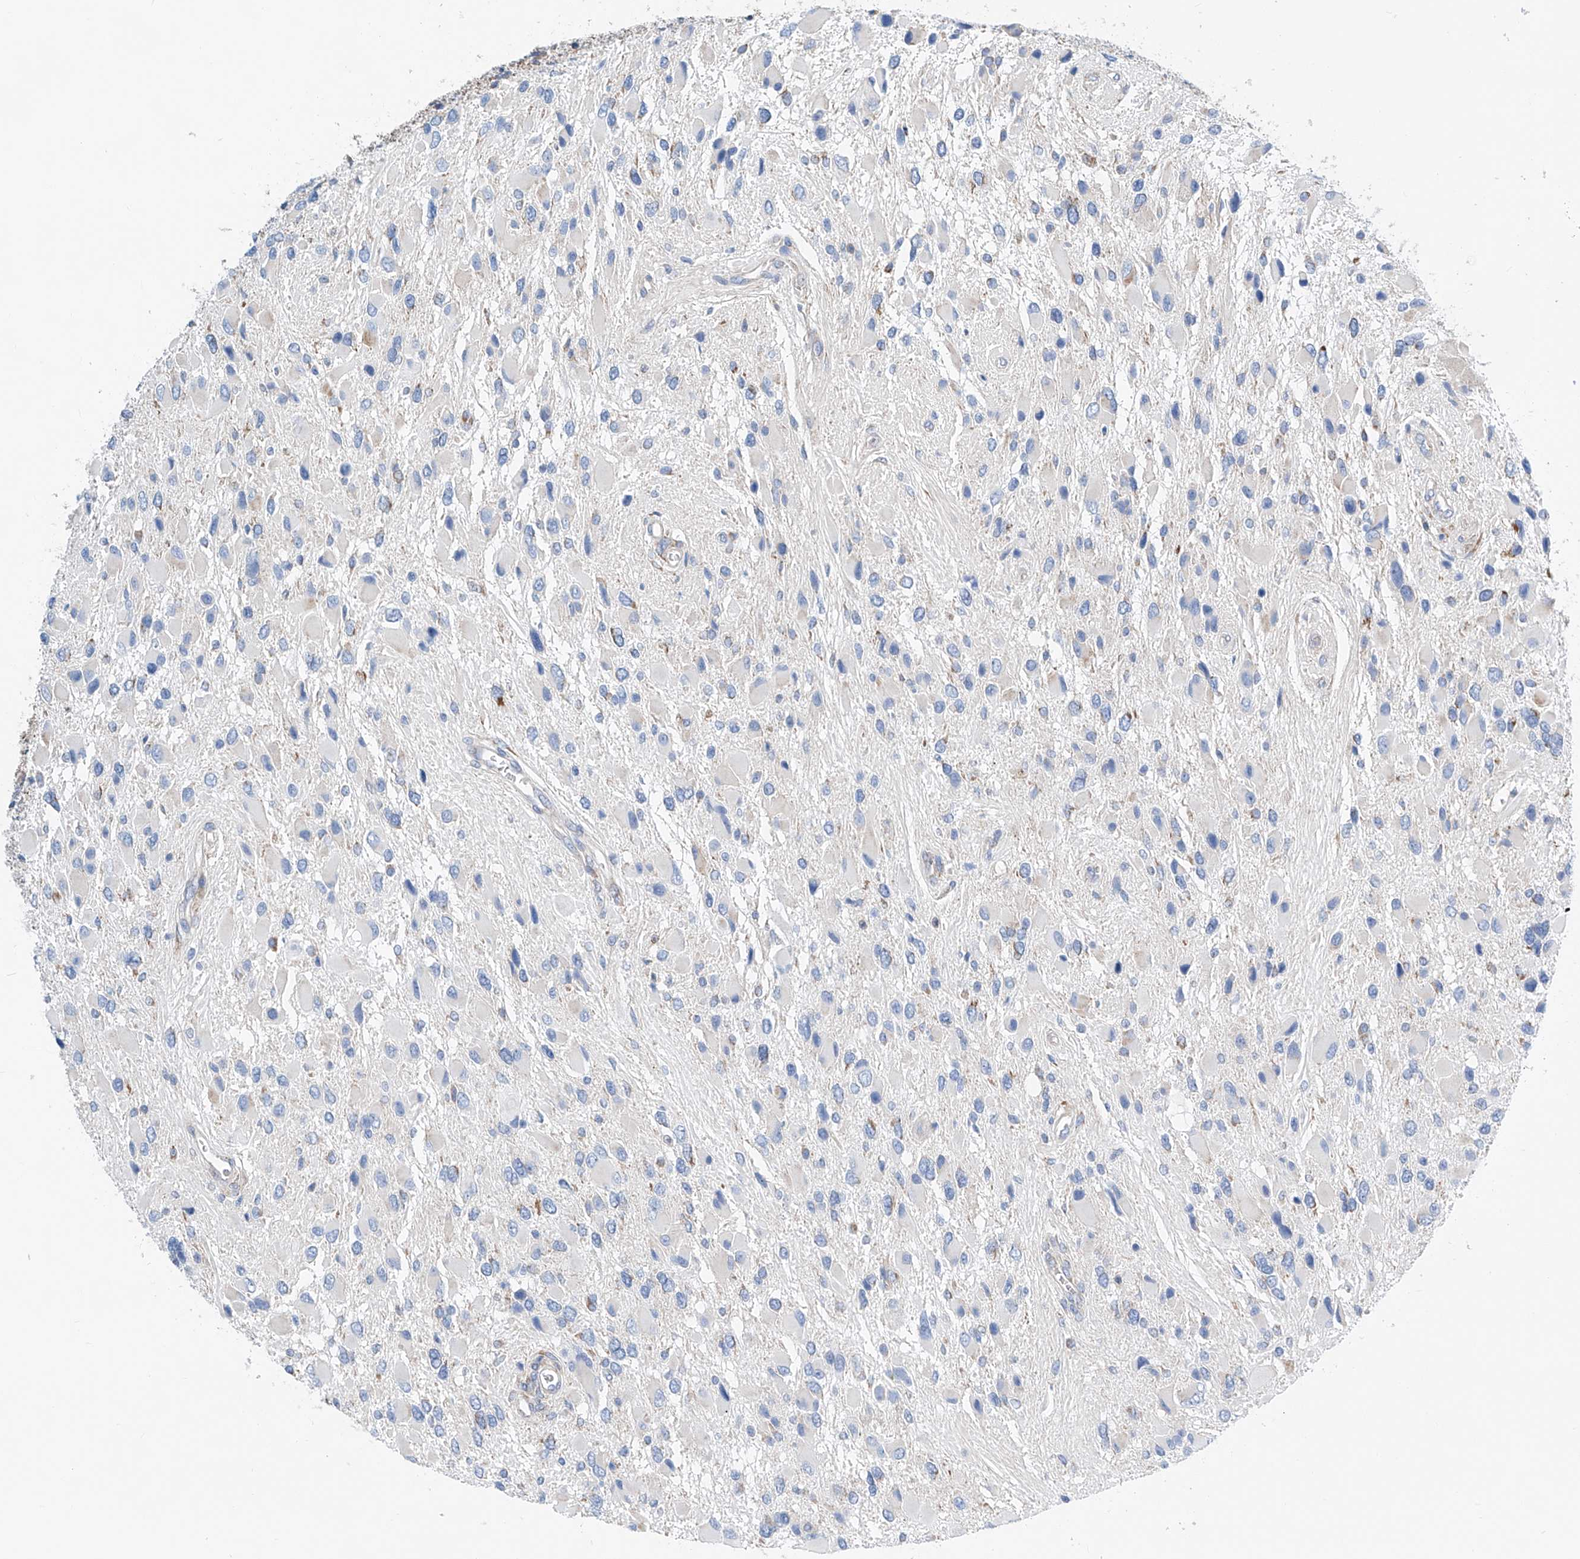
{"staining": {"intensity": "negative", "quantity": "none", "location": "none"}, "tissue": "glioma", "cell_type": "Tumor cells", "image_type": "cancer", "snomed": [{"axis": "morphology", "description": "Glioma, malignant, High grade"}, {"axis": "topography", "description": "Brain"}], "caption": "An image of human malignant glioma (high-grade) is negative for staining in tumor cells.", "gene": "MAD2L1", "patient": {"sex": "male", "age": 53}}